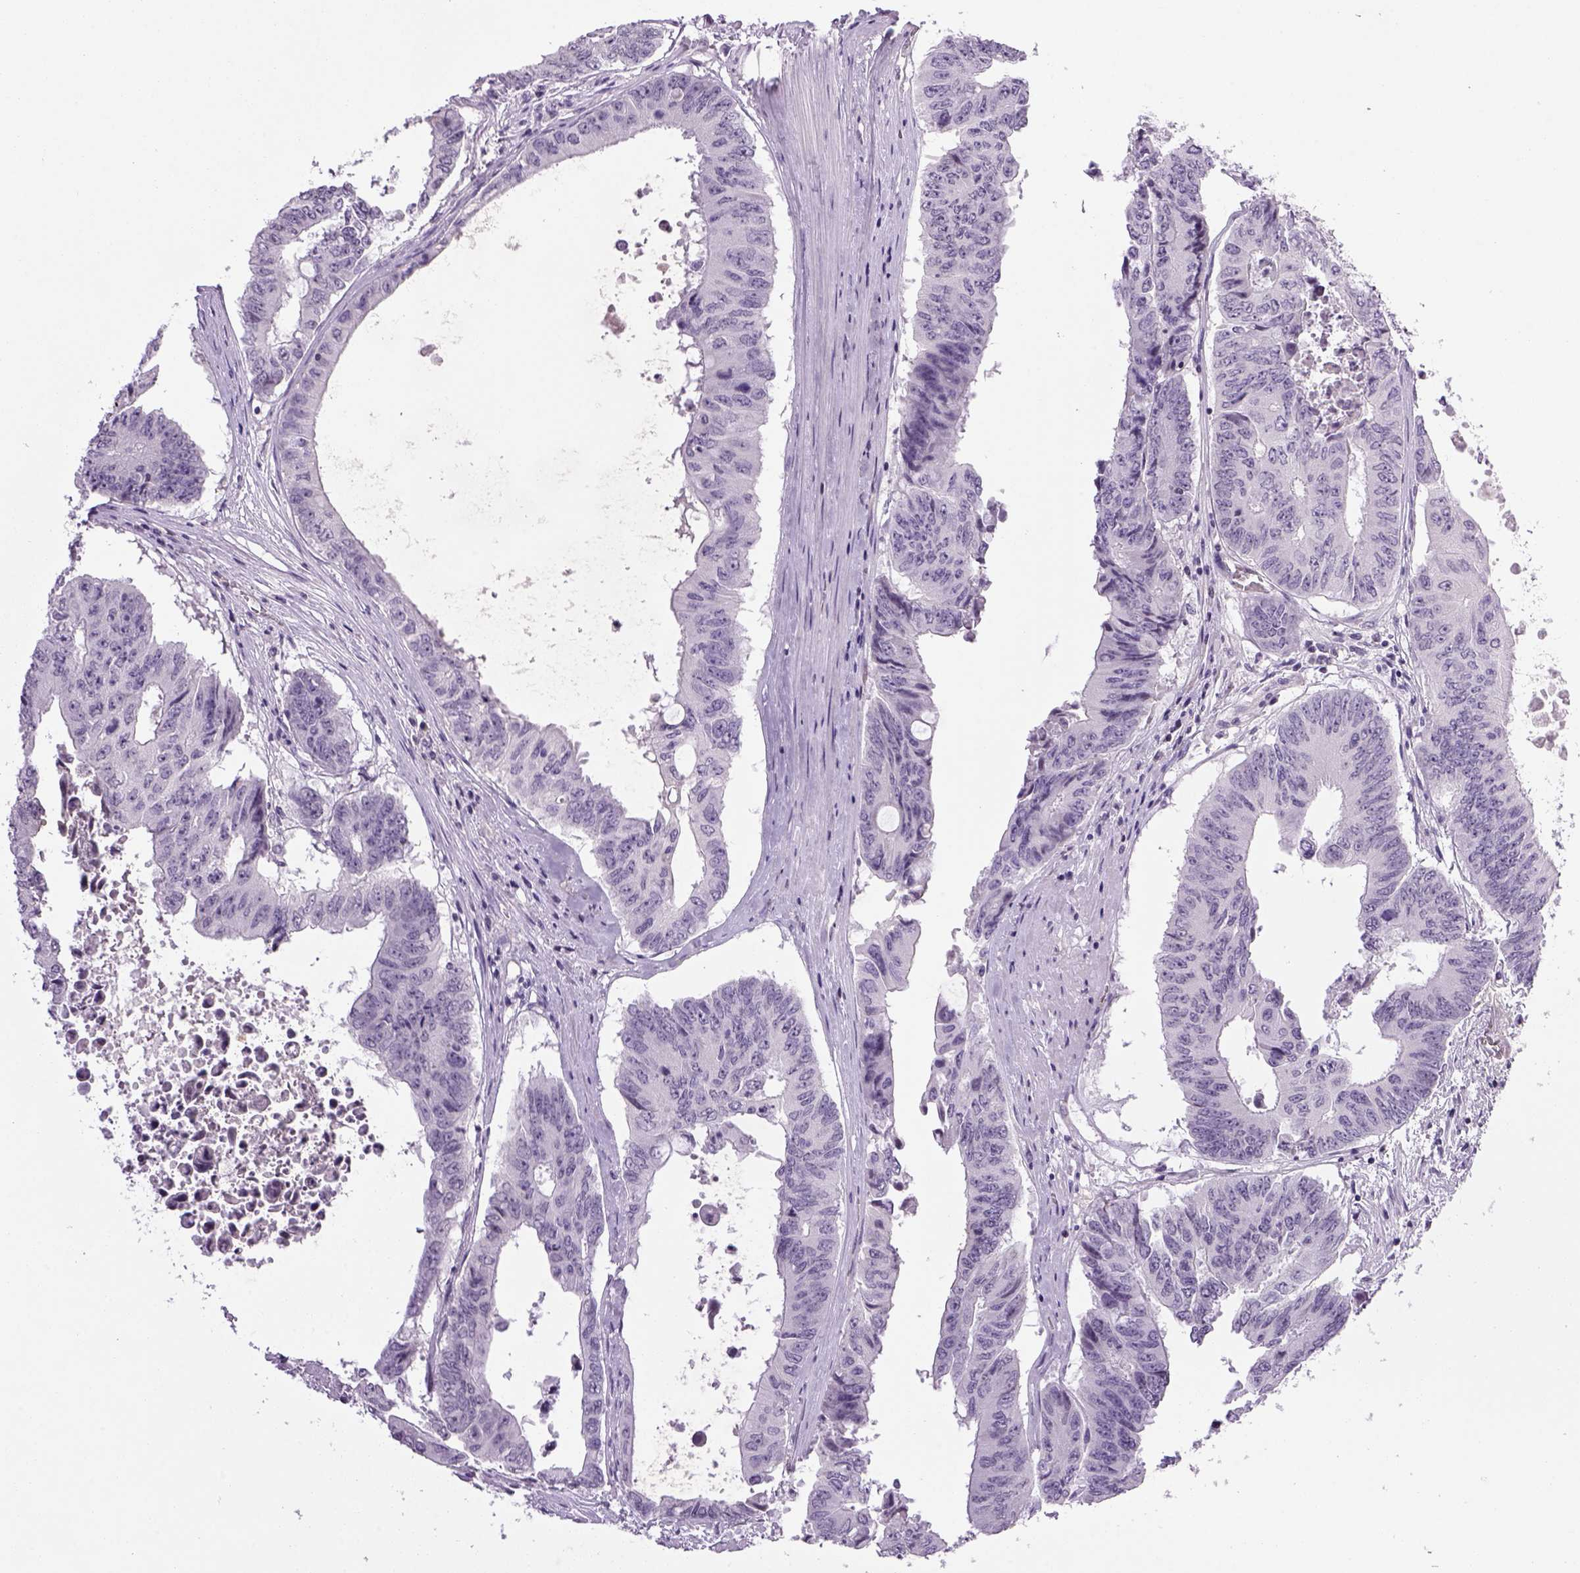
{"staining": {"intensity": "negative", "quantity": "none", "location": "none"}, "tissue": "colorectal cancer", "cell_type": "Tumor cells", "image_type": "cancer", "snomed": [{"axis": "morphology", "description": "Adenocarcinoma, NOS"}, {"axis": "topography", "description": "Rectum"}], "caption": "The histopathology image demonstrates no staining of tumor cells in colorectal cancer.", "gene": "PRRT1", "patient": {"sex": "male", "age": 59}}